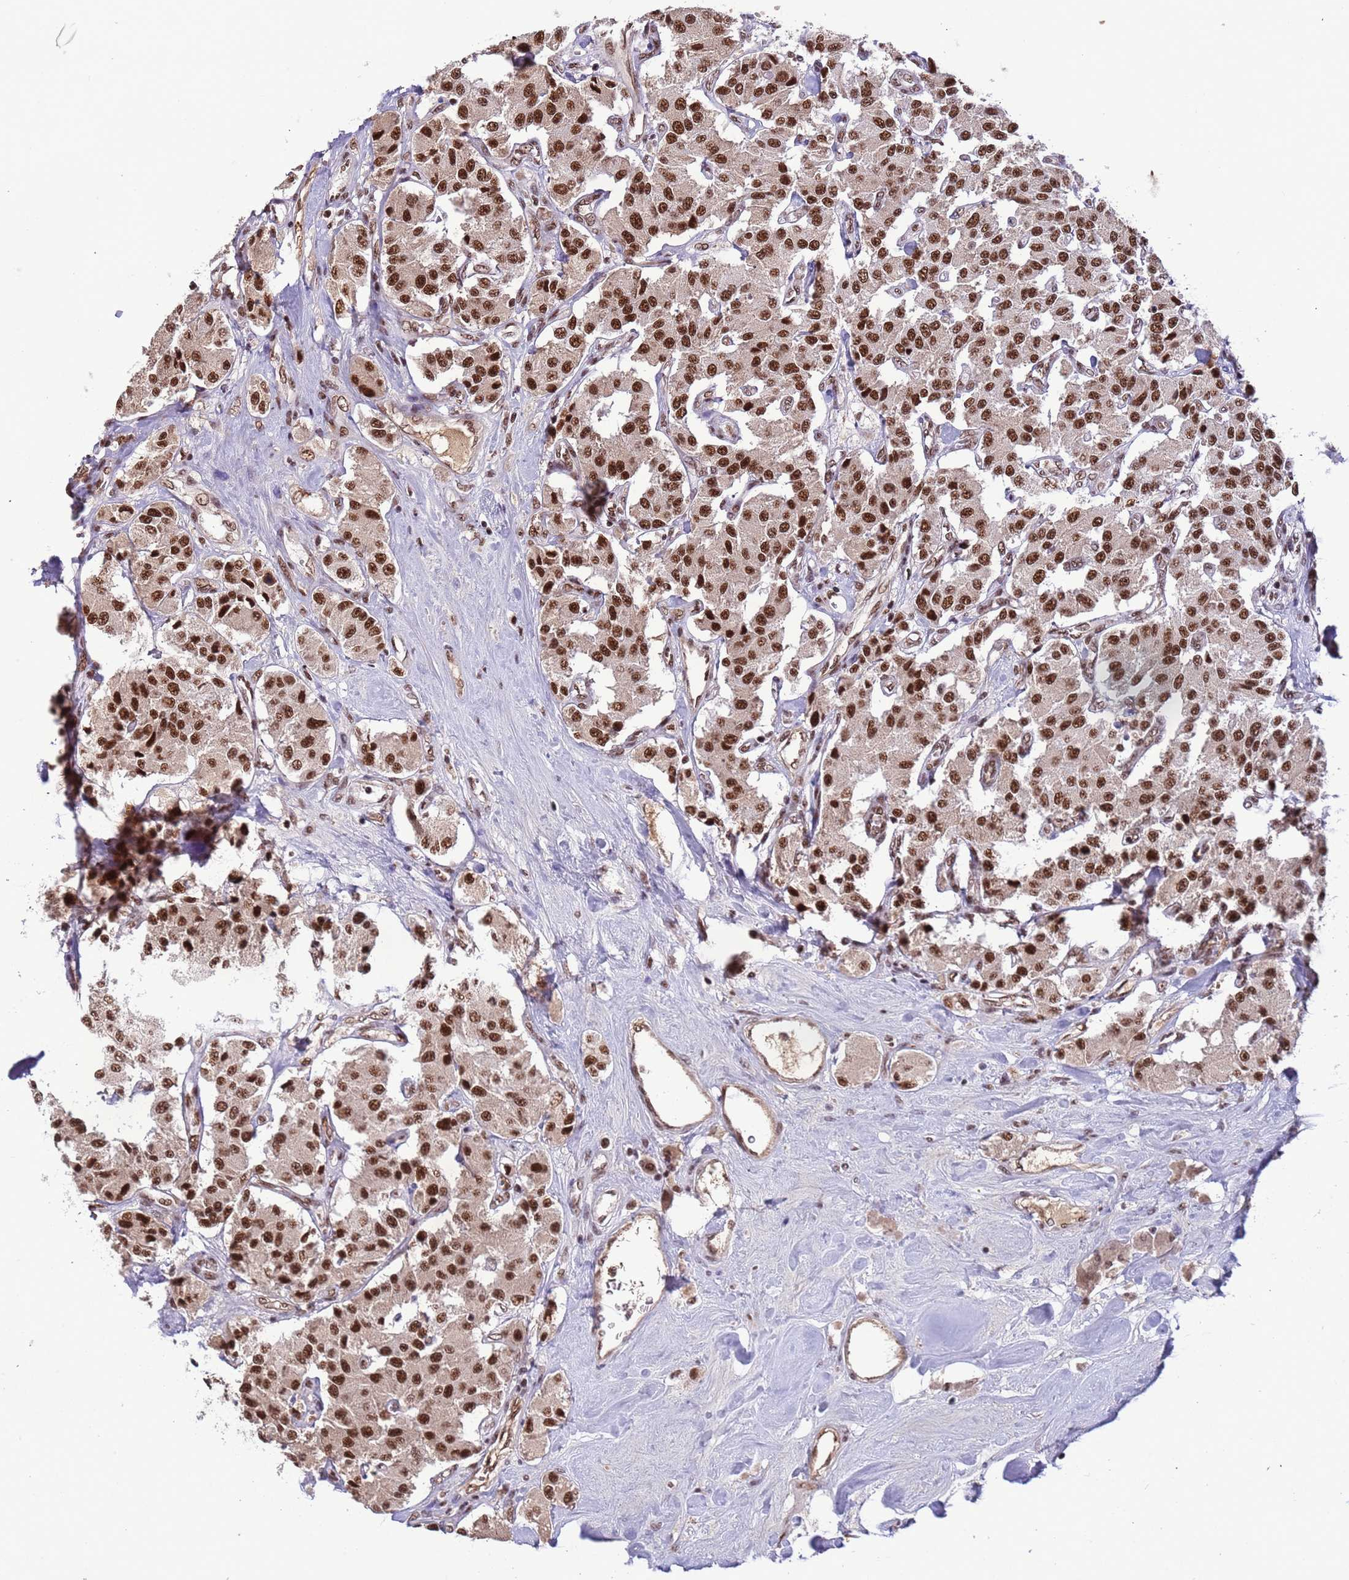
{"staining": {"intensity": "strong", "quantity": ">75%", "location": "nuclear"}, "tissue": "carcinoid", "cell_type": "Tumor cells", "image_type": "cancer", "snomed": [{"axis": "morphology", "description": "Carcinoid, malignant, NOS"}, {"axis": "topography", "description": "Pancreas"}], "caption": "Tumor cells reveal high levels of strong nuclear positivity in about >75% of cells in carcinoid.", "gene": "SRRT", "patient": {"sex": "male", "age": 41}}